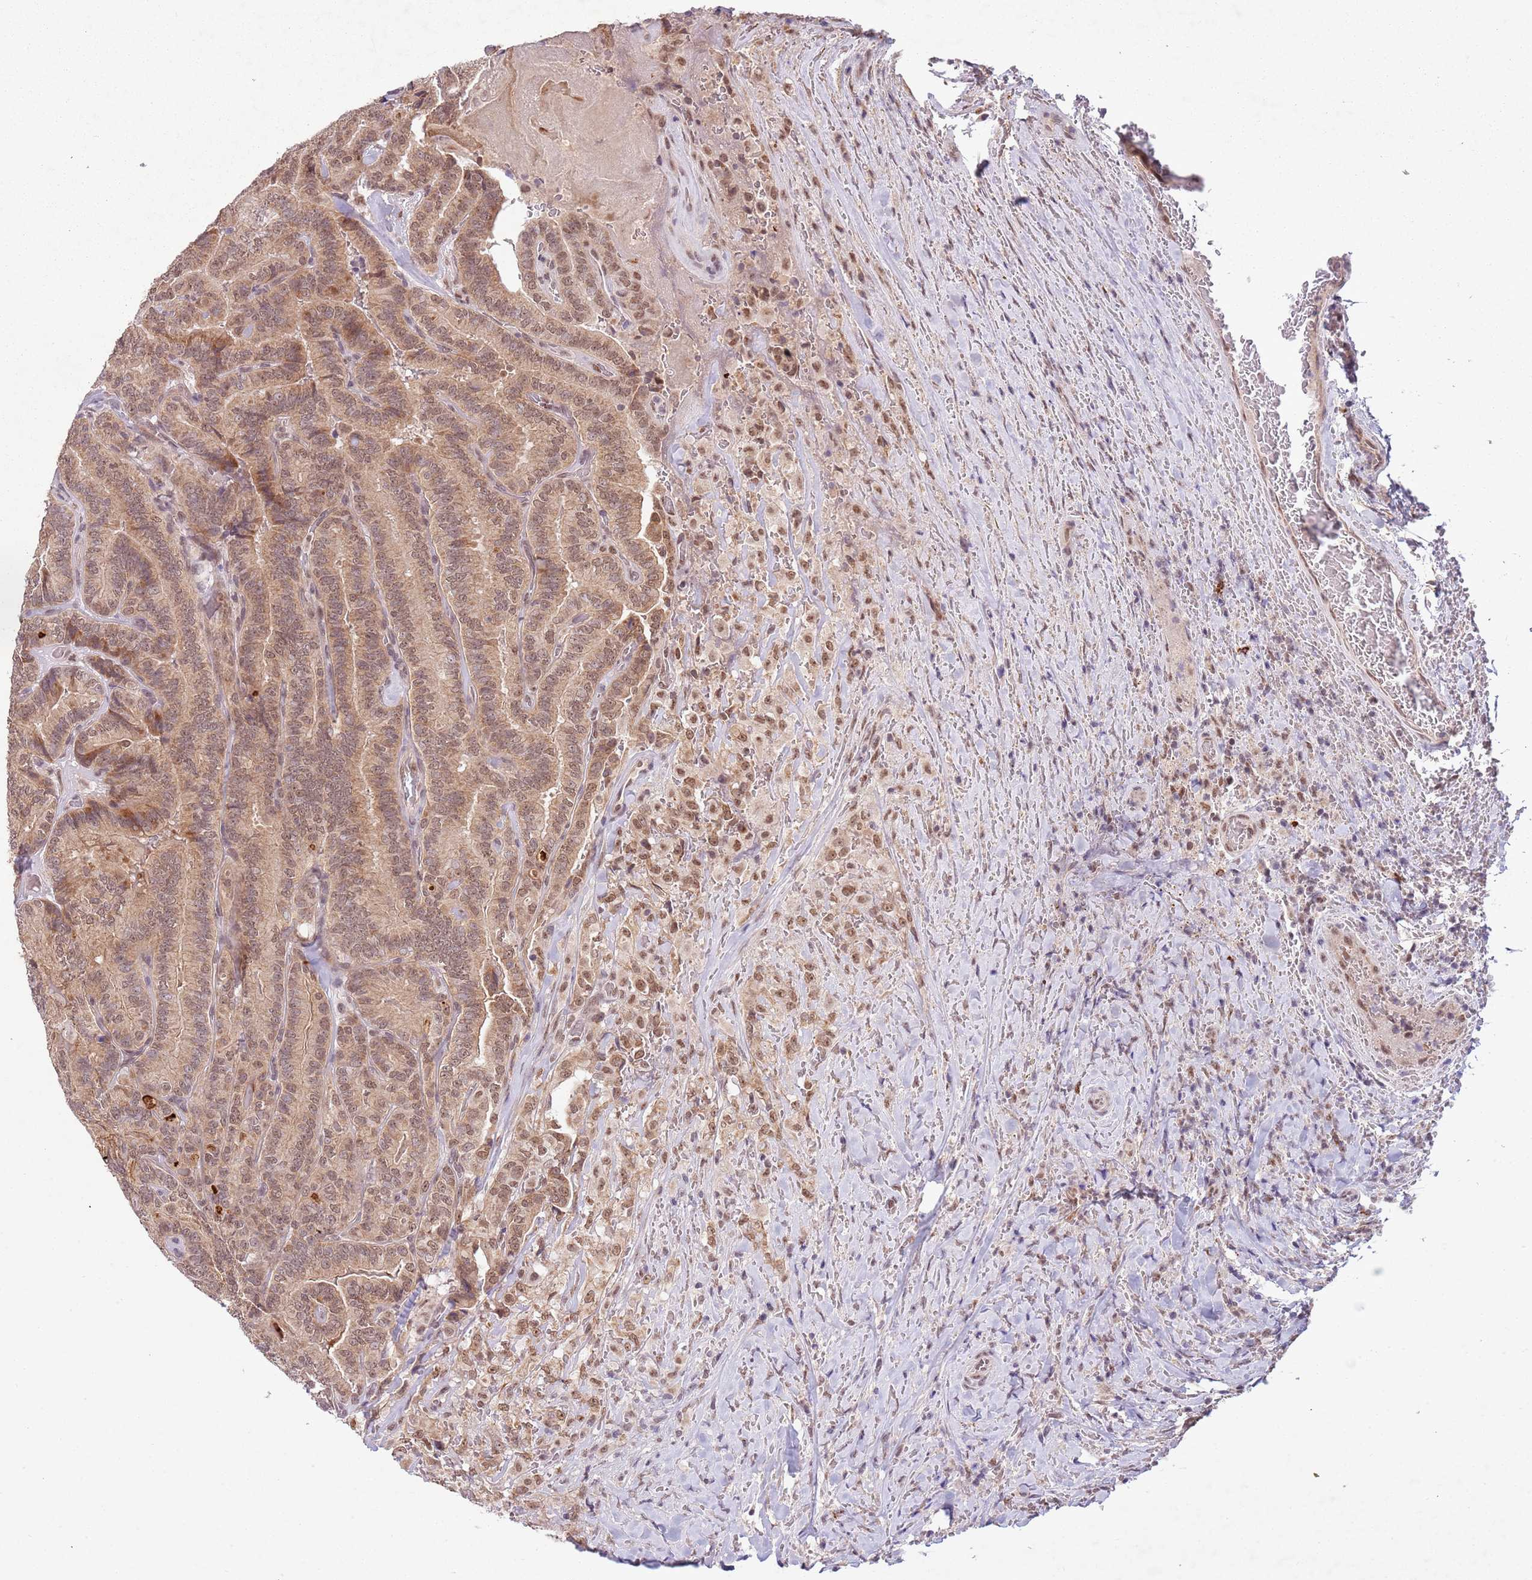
{"staining": {"intensity": "moderate", "quantity": ">75%", "location": "cytoplasmic/membranous,nuclear"}, "tissue": "thyroid cancer", "cell_type": "Tumor cells", "image_type": "cancer", "snomed": [{"axis": "morphology", "description": "Papillary adenocarcinoma, NOS"}, {"axis": "topography", "description": "Thyroid gland"}], "caption": "A brown stain labels moderate cytoplasmic/membranous and nuclear positivity of a protein in thyroid cancer tumor cells. (IHC, brightfield microscopy, high magnification).", "gene": "FAM120AOS", "patient": {"sex": "male", "age": 61}}